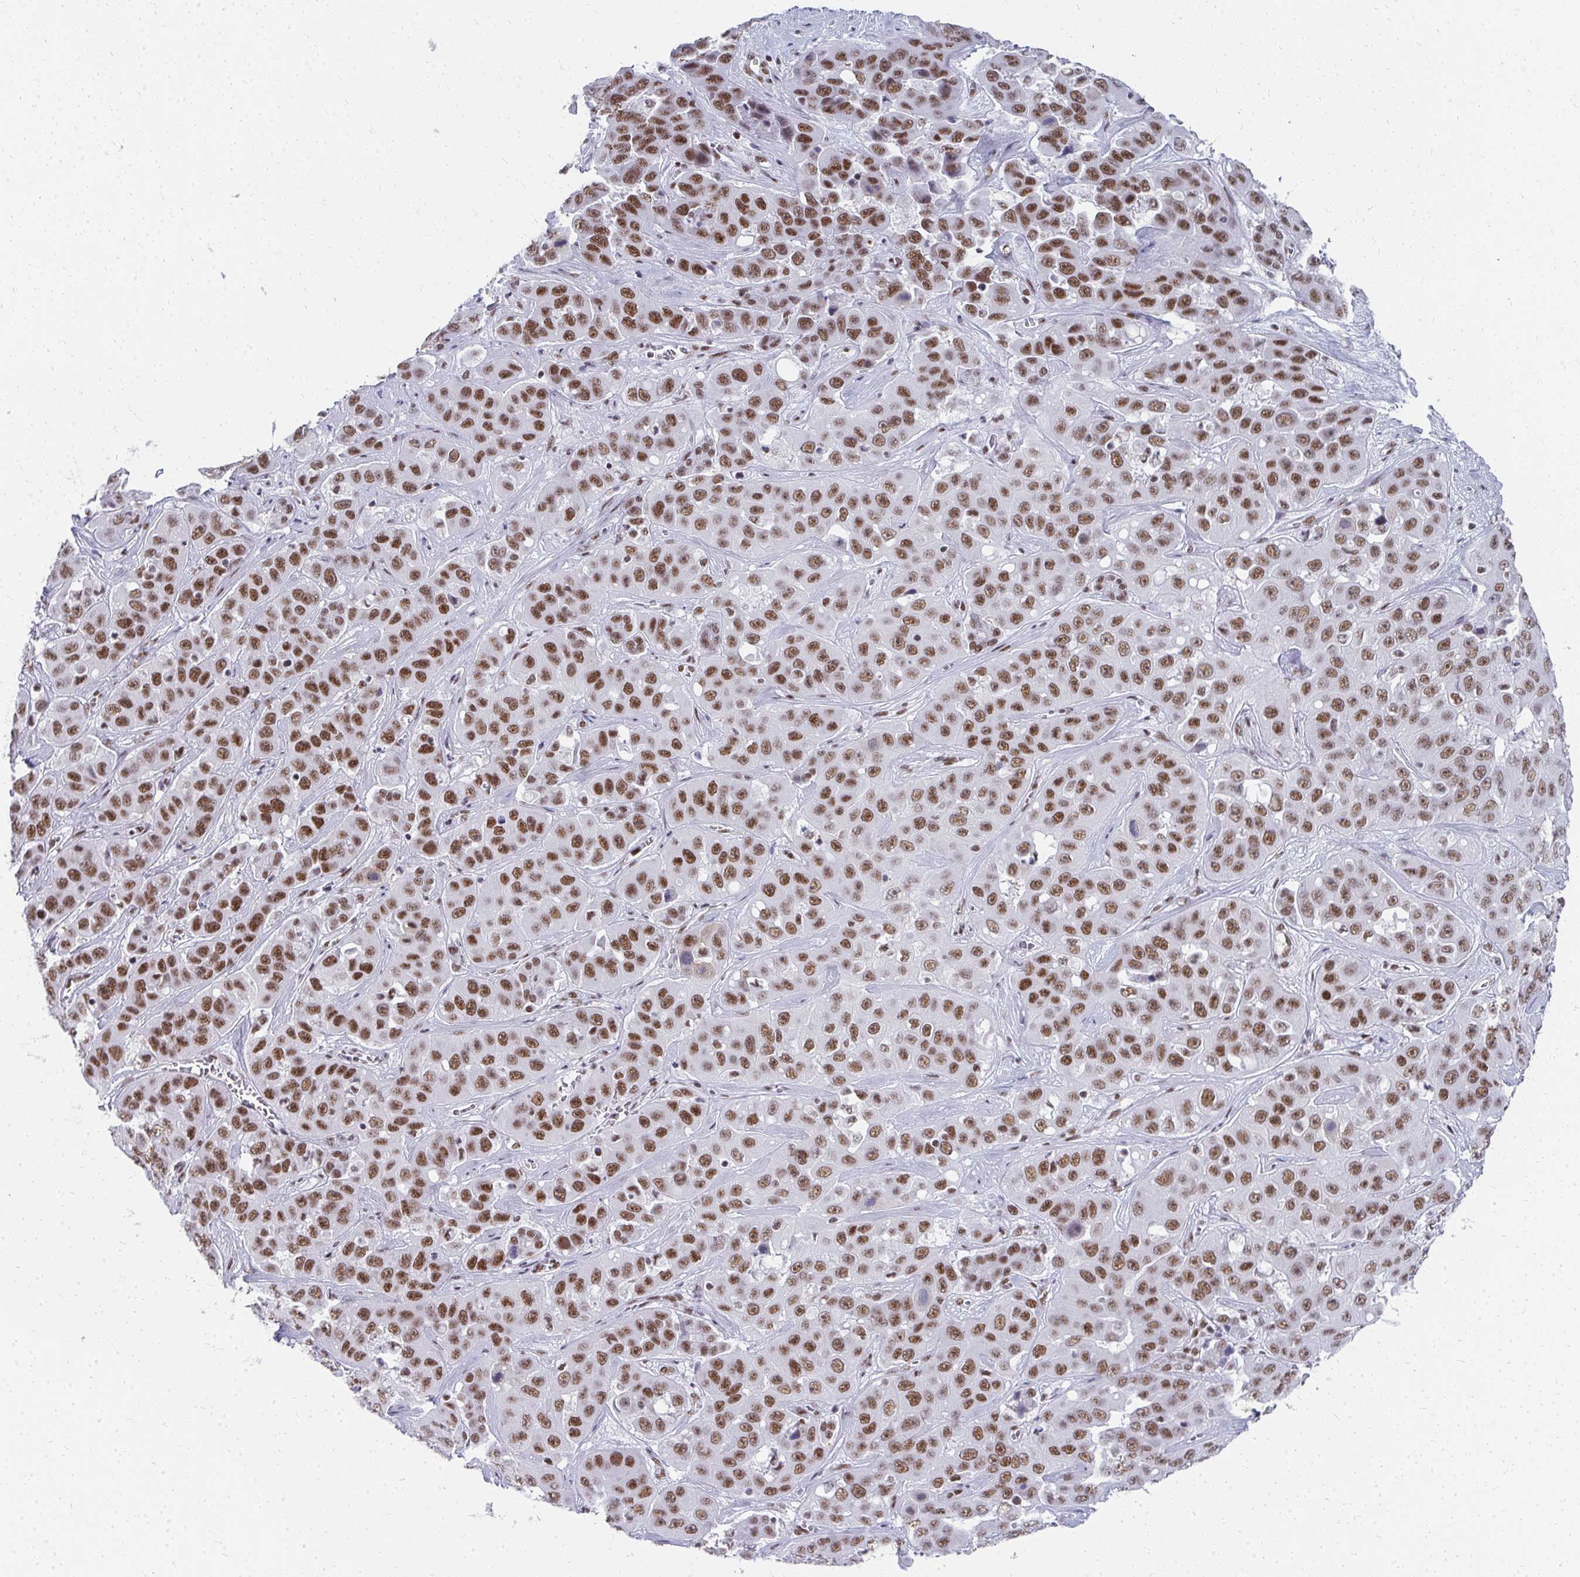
{"staining": {"intensity": "moderate", "quantity": ">75%", "location": "nuclear"}, "tissue": "liver cancer", "cell_type": "Tumor cells", "image_type": "cancer", "snomed": [{"axis": "morphology", "description": "Cholangiocarcinoma"}, {"axis": "topography", "description": "Liver"}], "caption": "This is a micrograph of IHC staining of liver cholangiocarcinoma, which shows moderate staining in the nuclear of tumor cells.", "gene": "CREBBP", "patient": {"sex": "female", "age": 52}}